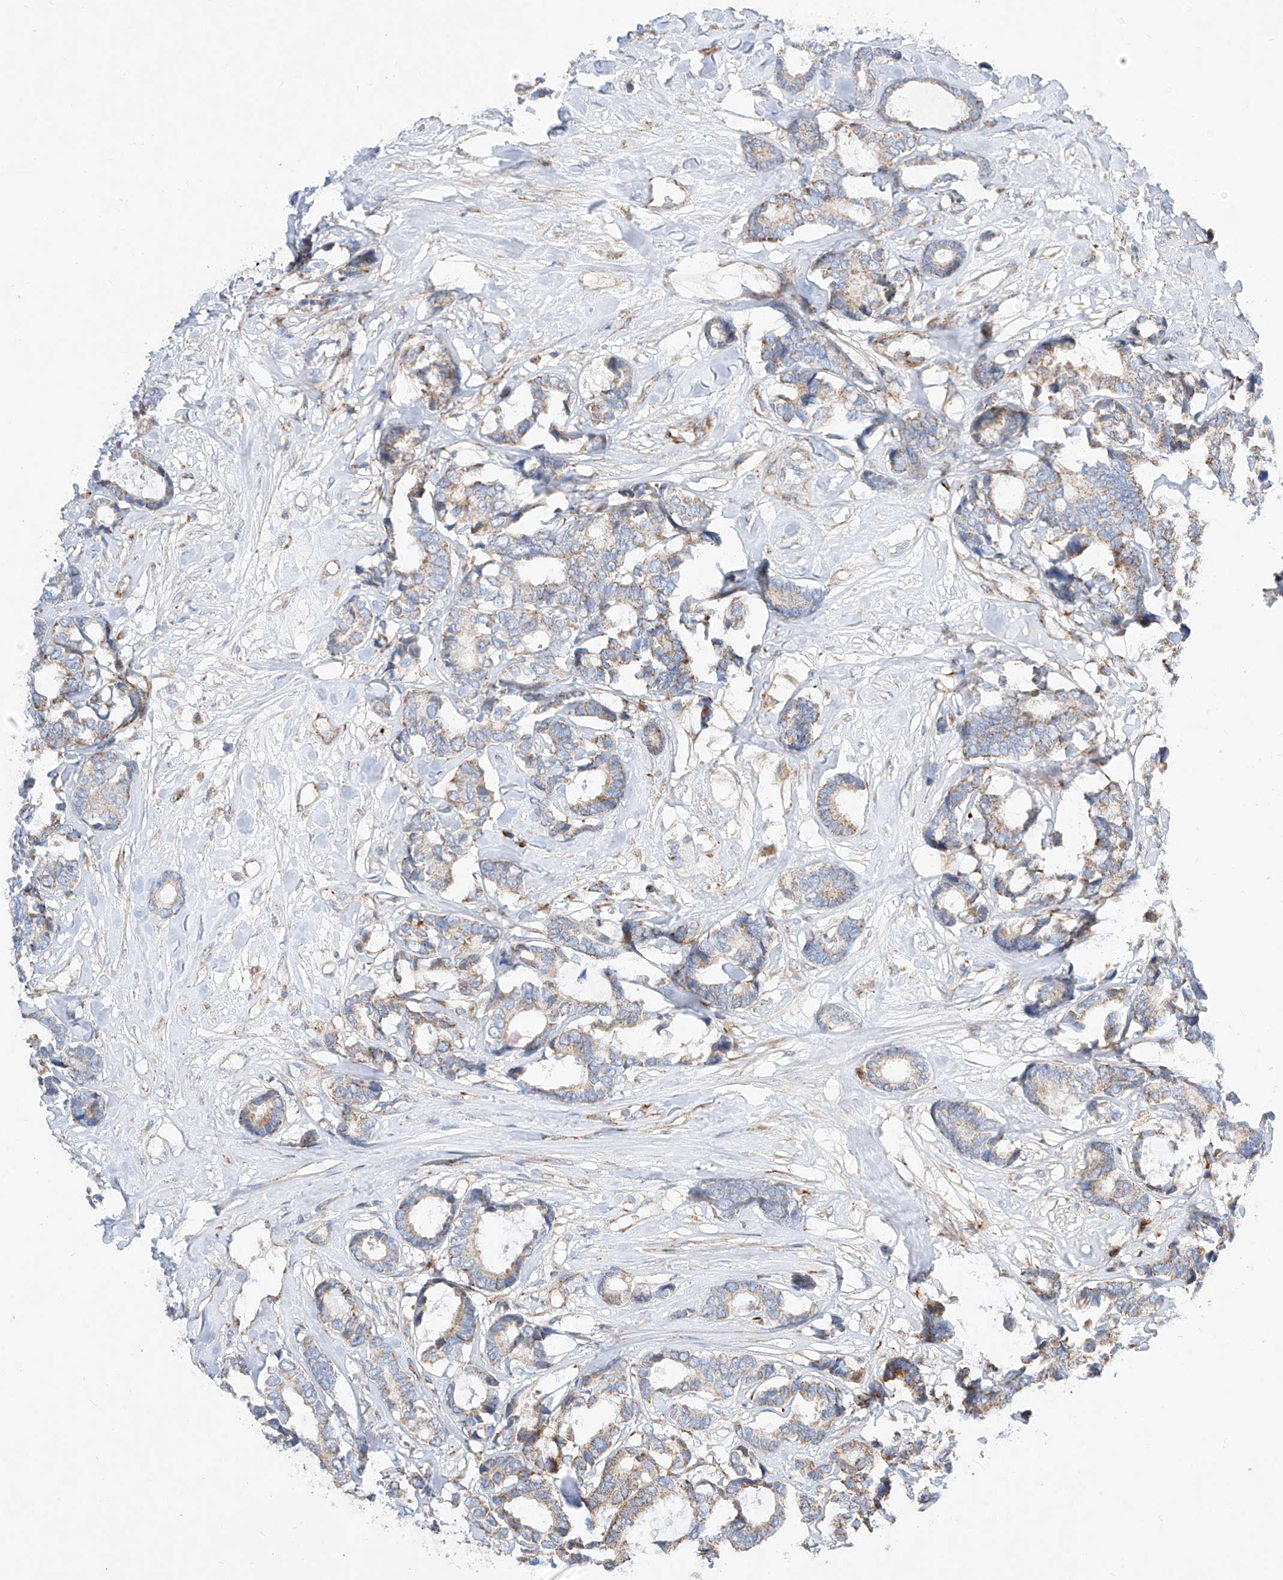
{"staining": {"intensity": "weak", "quantity": "25%-75%", "location": "cytoplasmic/membranous"}, "tissue": "breast cancer", "cell_type": "Tumor cells", "image_type": "cancer", "snomed": [{"axis": "morphology", "description": "Duct carcinoma"}, {"axis": "topography", "description": "Breast"}], "caption": "Protein analysis of breast cancer (invasive ductal carcinoma) tissue shows weak cytoplasmic/membranous staining in about 25%-75% of tumor cells.", "gene": "CST9", "patient": {"sex": "female", "age": 87}}